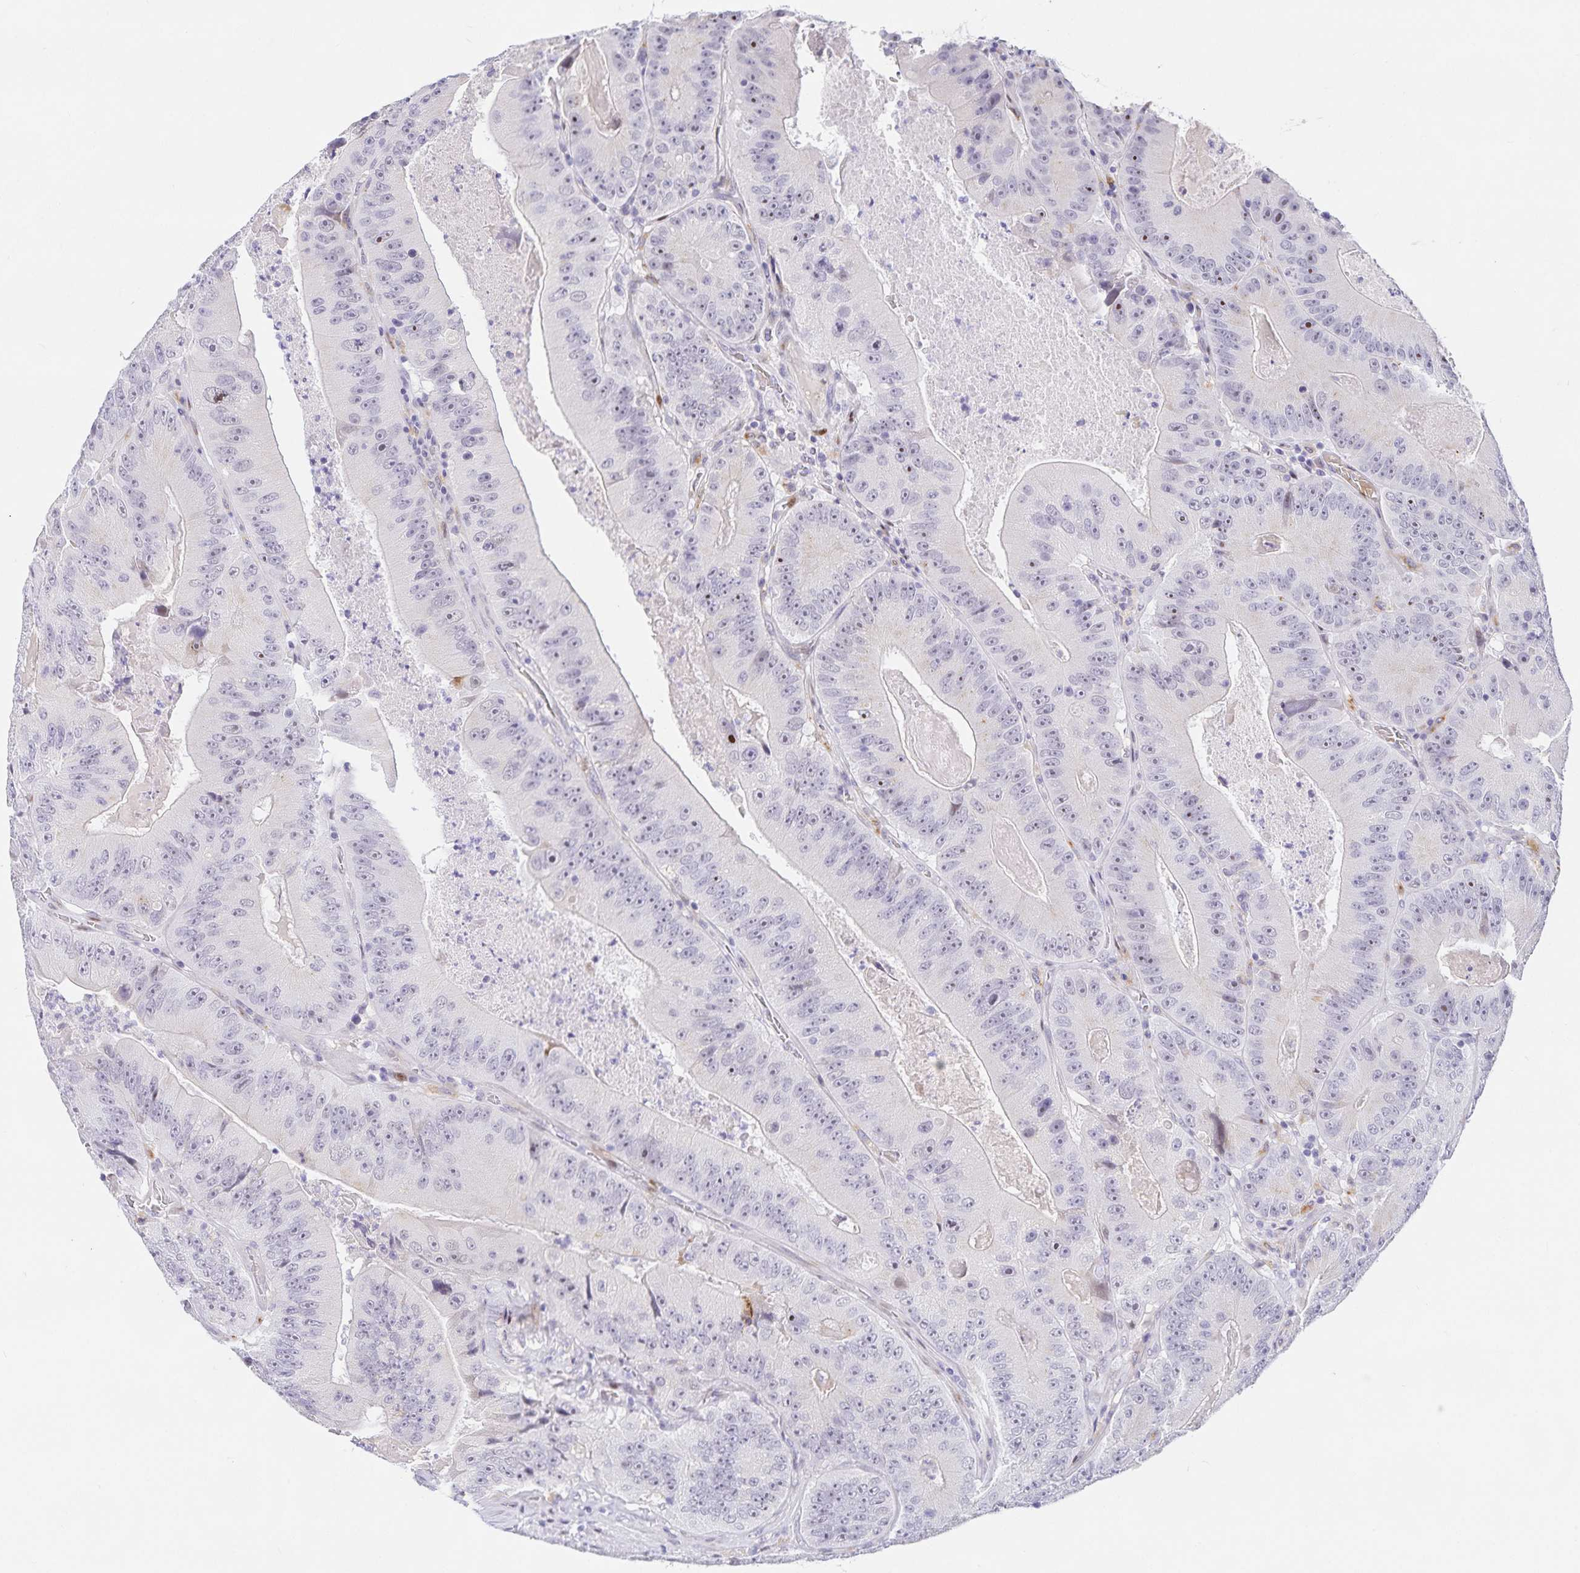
{"staining": {"intensity": "negative", "quantity": "none", "location": "none"}, "tissue": "colorectal cancer", "cell_type": "Tumor cells", "image_type": "cancer", "snomed": [{"axis": "morphology", "description": "Adenocarcinoma, NOS"}, {"axis": "topography", "description": "Colon"}], "caption": "This is an immunohistochemistry (IHC) photomicrograph of colorectal cancer (adenocarcinoma). There is no staining in tumor cells.", "gene": "KBTBD13", "patient": {"sex": "female", "age": 86}}